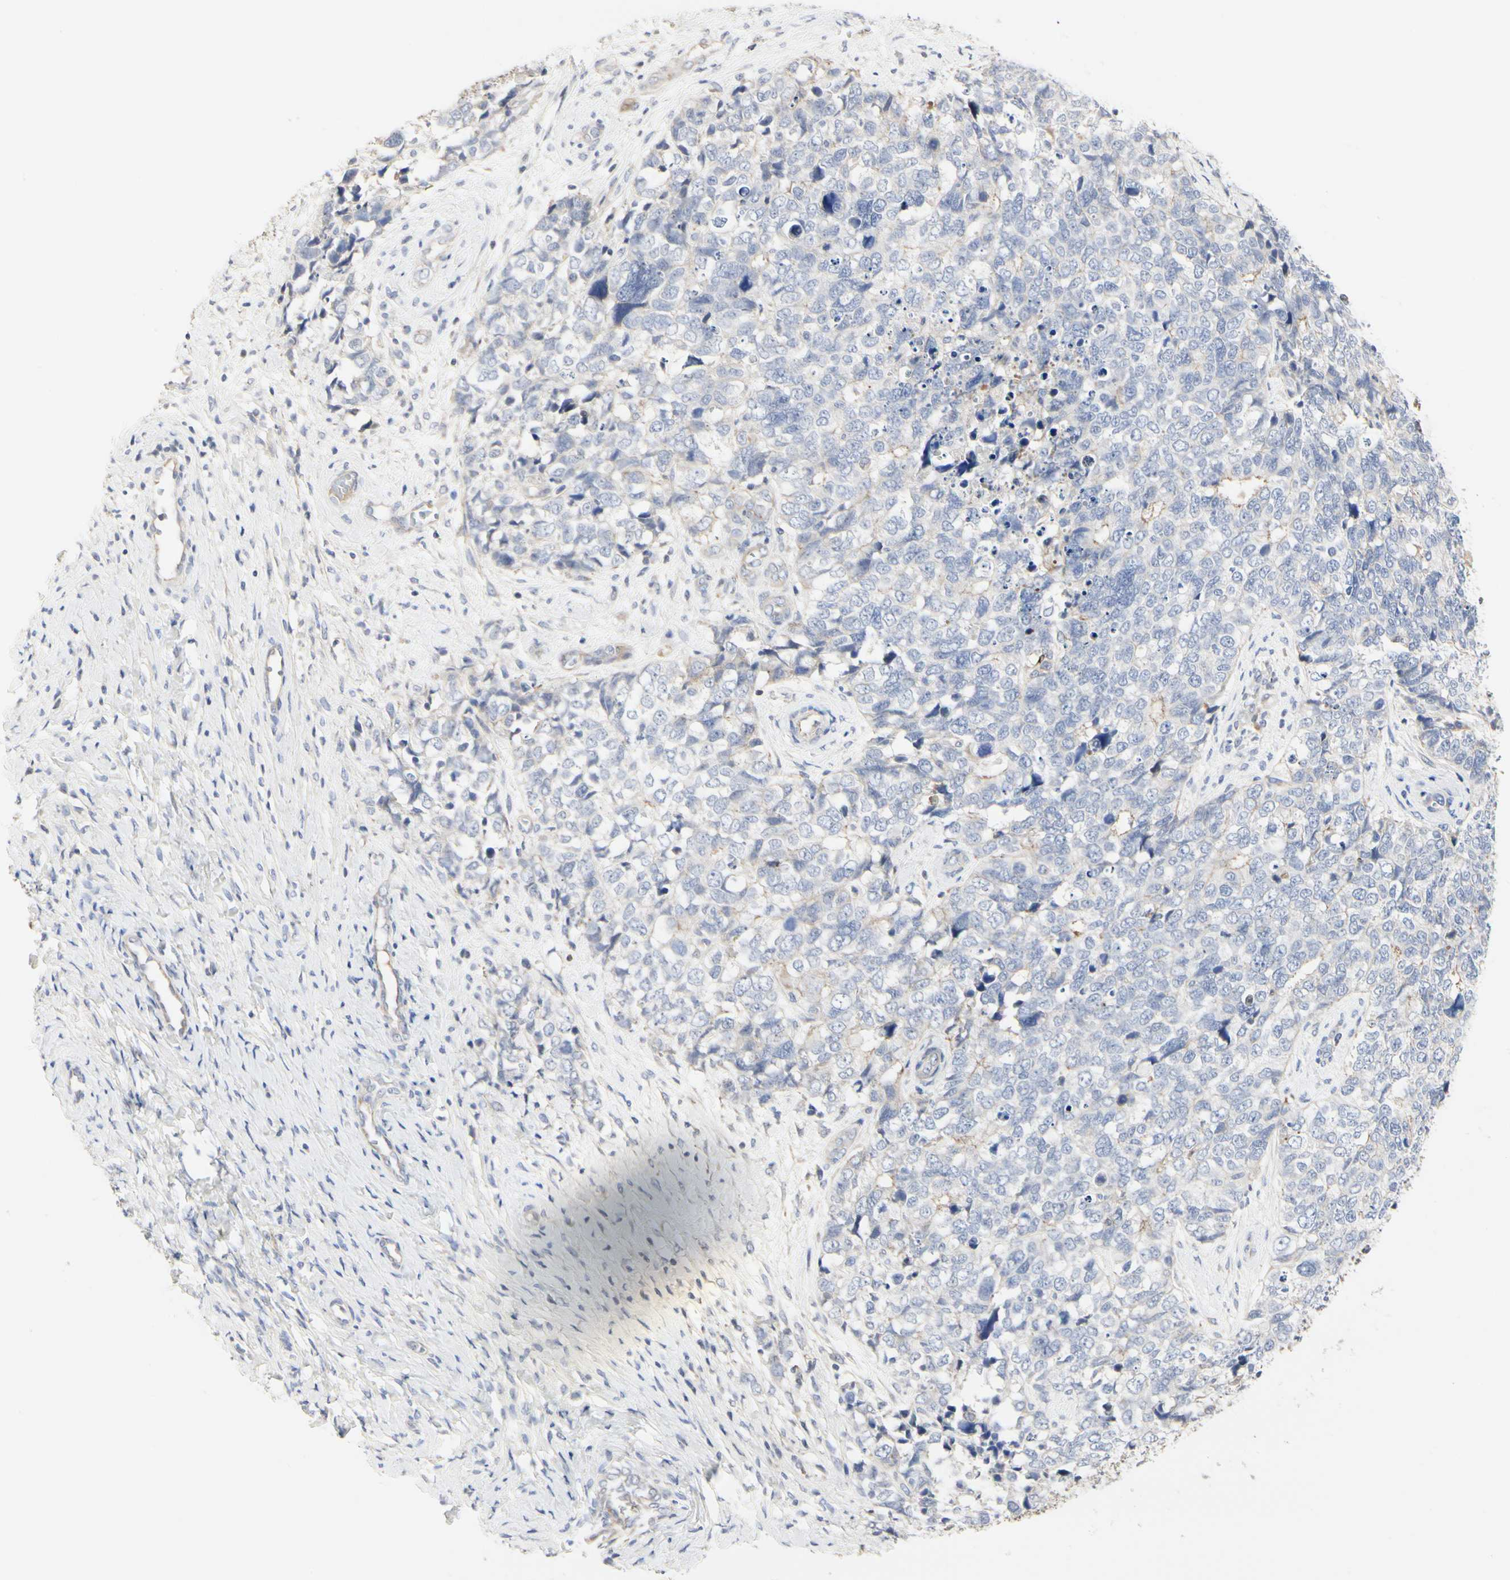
{"staining": {"intensity": "weak", "quantity": "<25%", "location": "cytoplasmic/membranous"}, "tissue": "cervical cancer", "cell_type": "Tumor cells", "image_type": "cancer", "snomed": [{"axis": "morphology", "description": "Squamous cell carcinoma, NOS"}, {"axis": "topography", "description": "Cervix"}], "caption": "Immunohistochemistry histopathology image of neoplastic tissue: squamous cell carcinoma (cervical) stained with DAB displays no significant protein expression in tumor cells.", "gene": "SHANK2", "patient": {"sex": "female", "age": 63}}